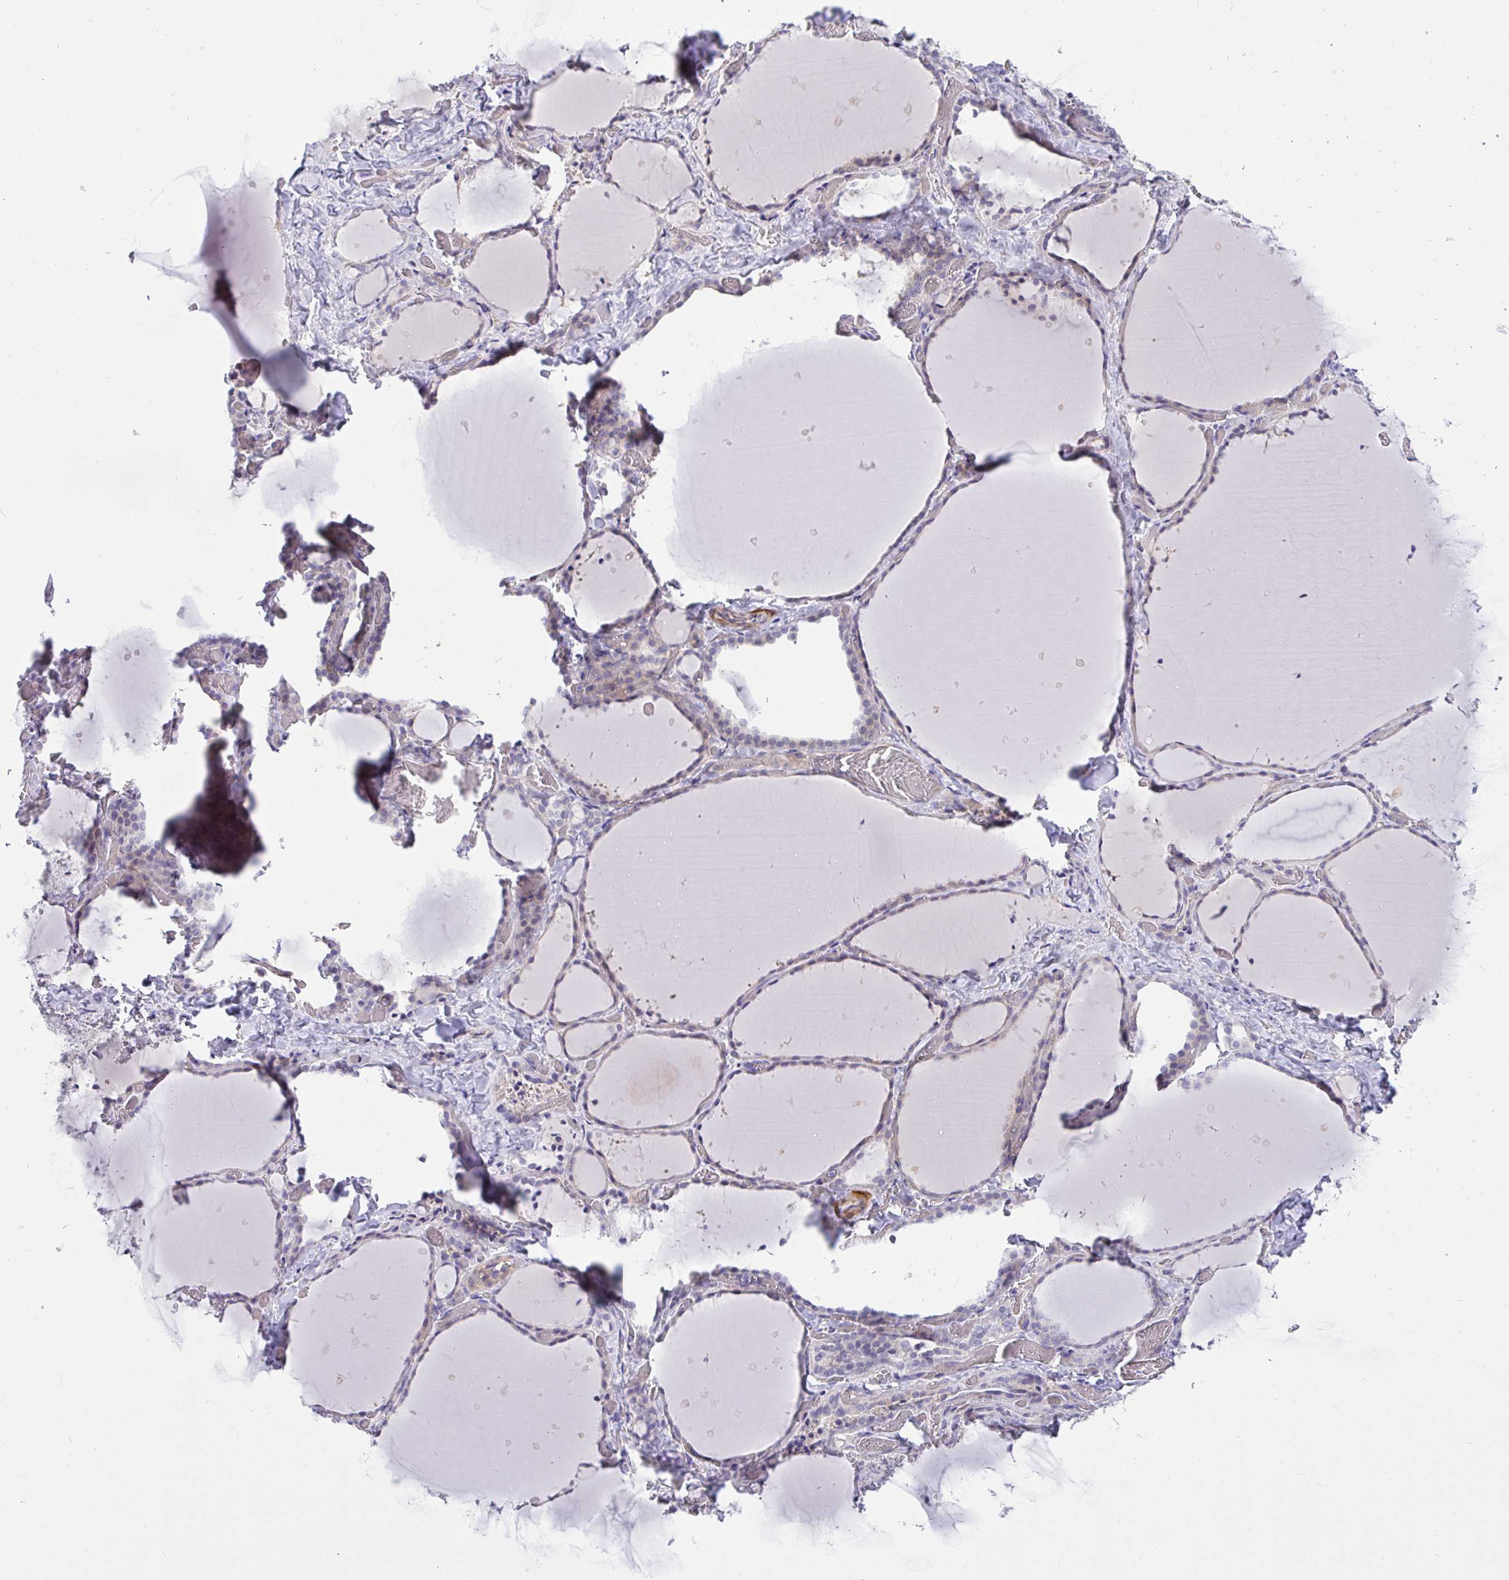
{"staining": {"intensity": "negative", "quantity": "none", "location": "none"}, "tissue": "thyroid gland", "cell_type": "Glandular cells", "image_type": "normal", "snomed": [{"axis": "morphology", "description": "Normal tissue, NOS"}, {"axis": "topography", "description": "Thyroid gland"}], "caption": "Thyroid gland was stained to show a protein in brown. There is no significant expression in glandular cells. Brightfield microscopy of immunohistochemistry (IHC) stained with DAB (3,3'-diaminobenzidine) (brown) and hematoxylin (blue), captured at high magnification.", "gene": "MOCS1", "patient": {"sex": "female", "age": 36}}